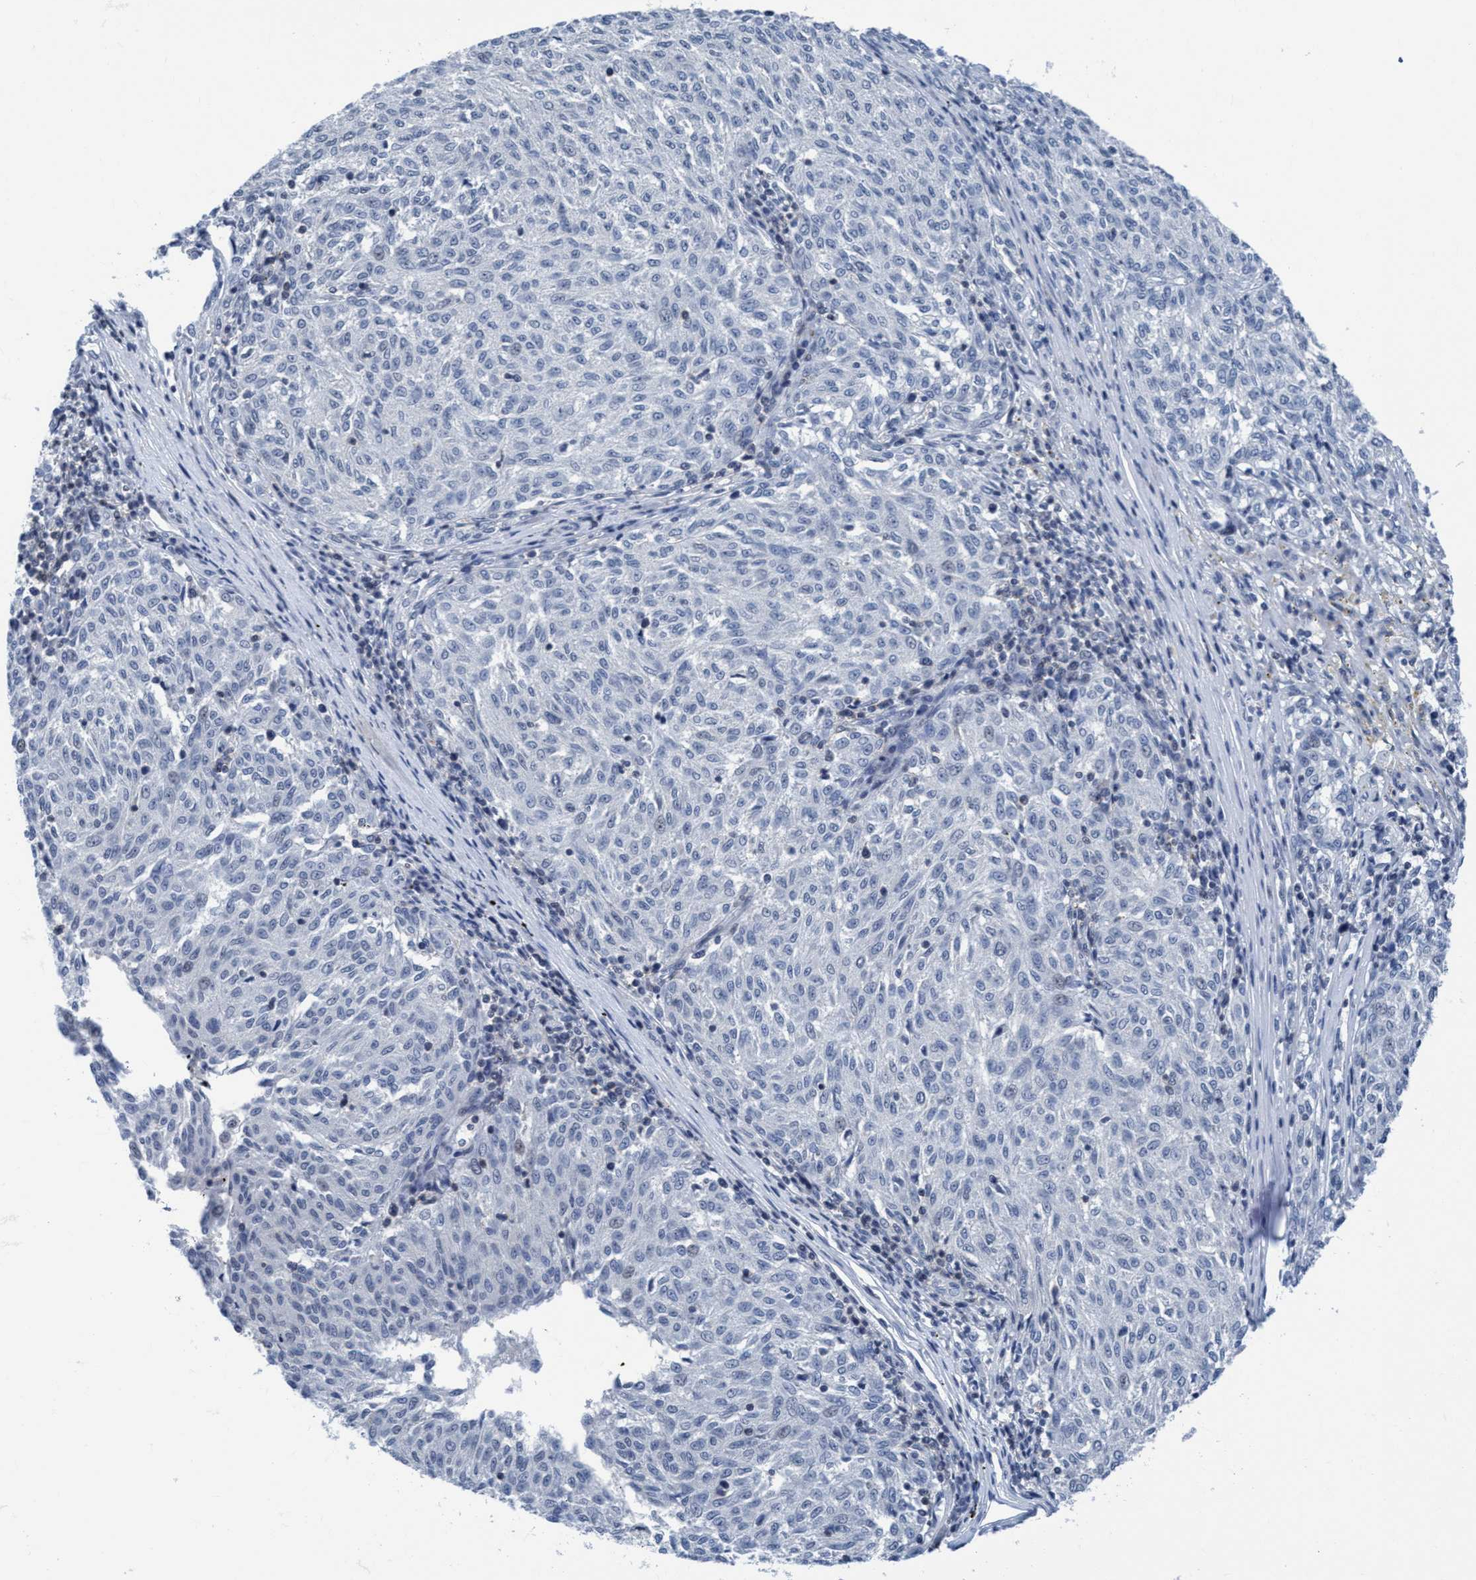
{"staining": {"intensity": "negative", "quantity": "none", "location": "none"}, "tissue": "melanoma", "cell_type": "Tumor cells", "image_type": "cancer", "snomed": [{"axis": "morphology", "description": "Malignant melanoma, NOS"}, {"axis": "topography", "description": "Skin"}], "caption": "DAB (3,3'-diaminobenzidine) immunohistochemical staining of human melanoma displays no significant staining in tumor cells.", "gene": "DNAI1", "patient": {"sex": "female", "age": 72}}